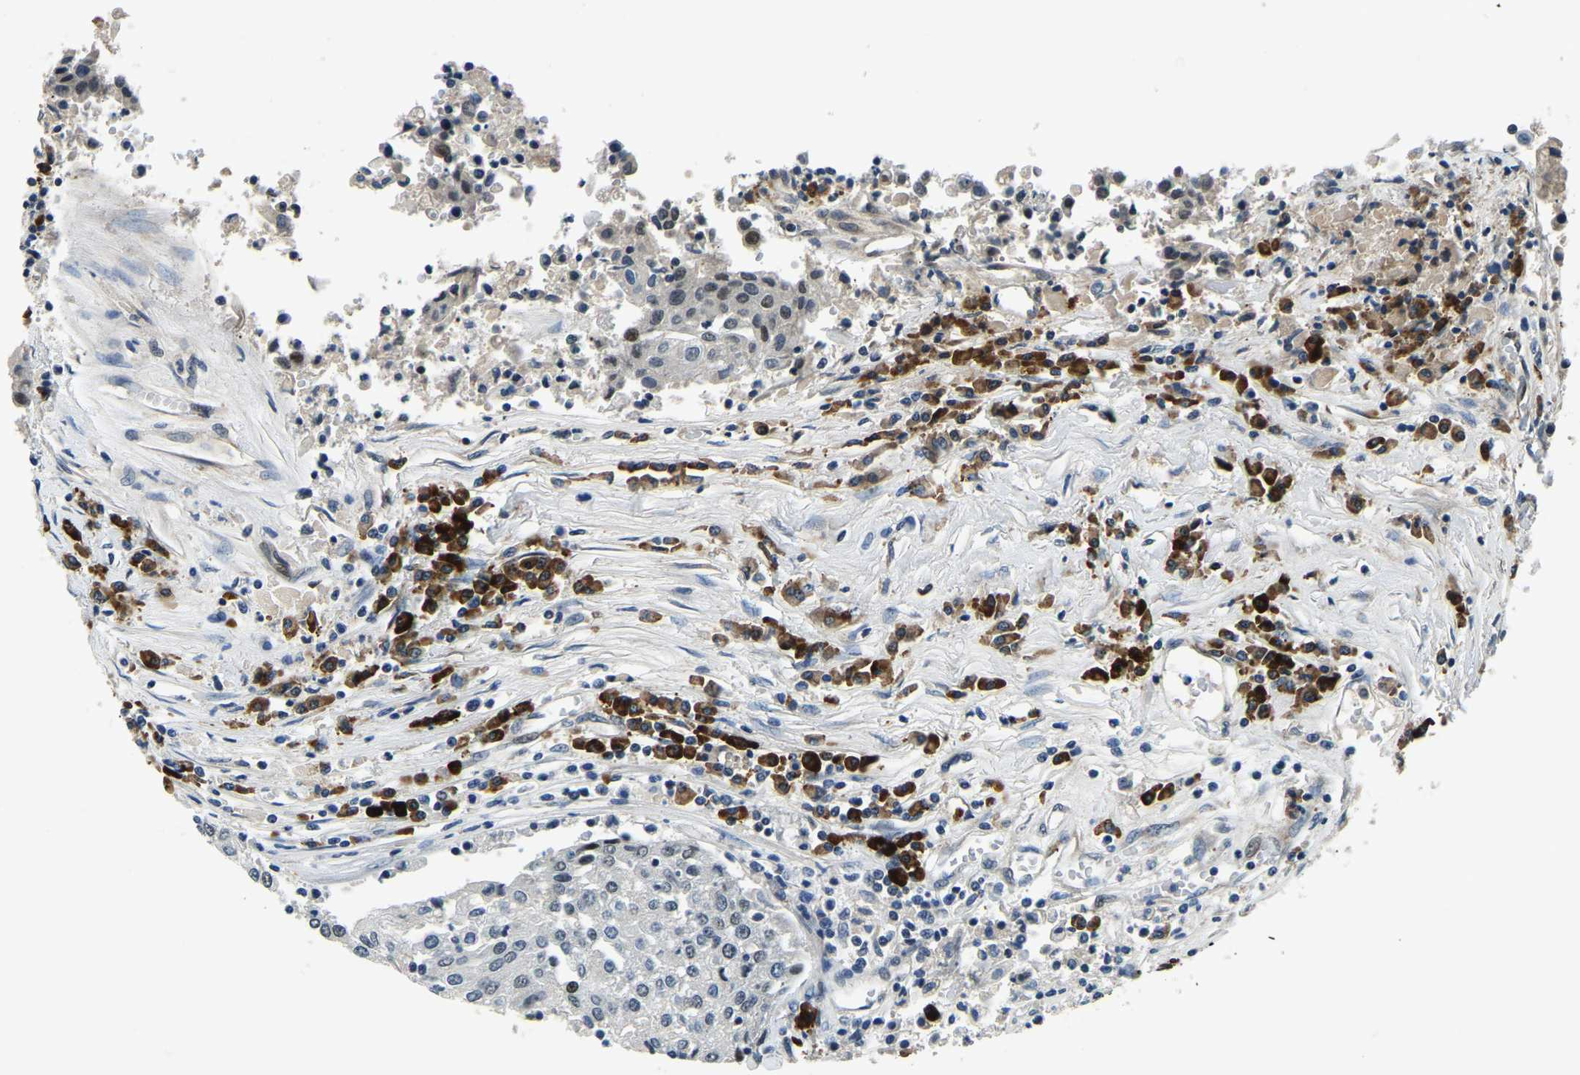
{"staining": {"intensity": "moderate", "quantity": "<25%", "location": "nuclear"}, "tissue": "urothelial cancer", "cell_type": "Tumor cells", "image_type": "cancer", "snomed": [{"axis": "morphology", "description": "Urothelial carcinoma, High grade"}, {"axis": "topography", "description": "Urinary bladder"}], "caption": "Immunohistochemistry histopathology image of neoplastic tissue: urothelial cancer stained using IHC displays low levels of moderate protein expression localized specifically in the nuclear of tumor cells, appearing as a nuclear brown color.", "gene": "ING2", "patient": {"sex": "female", "age": 85}}